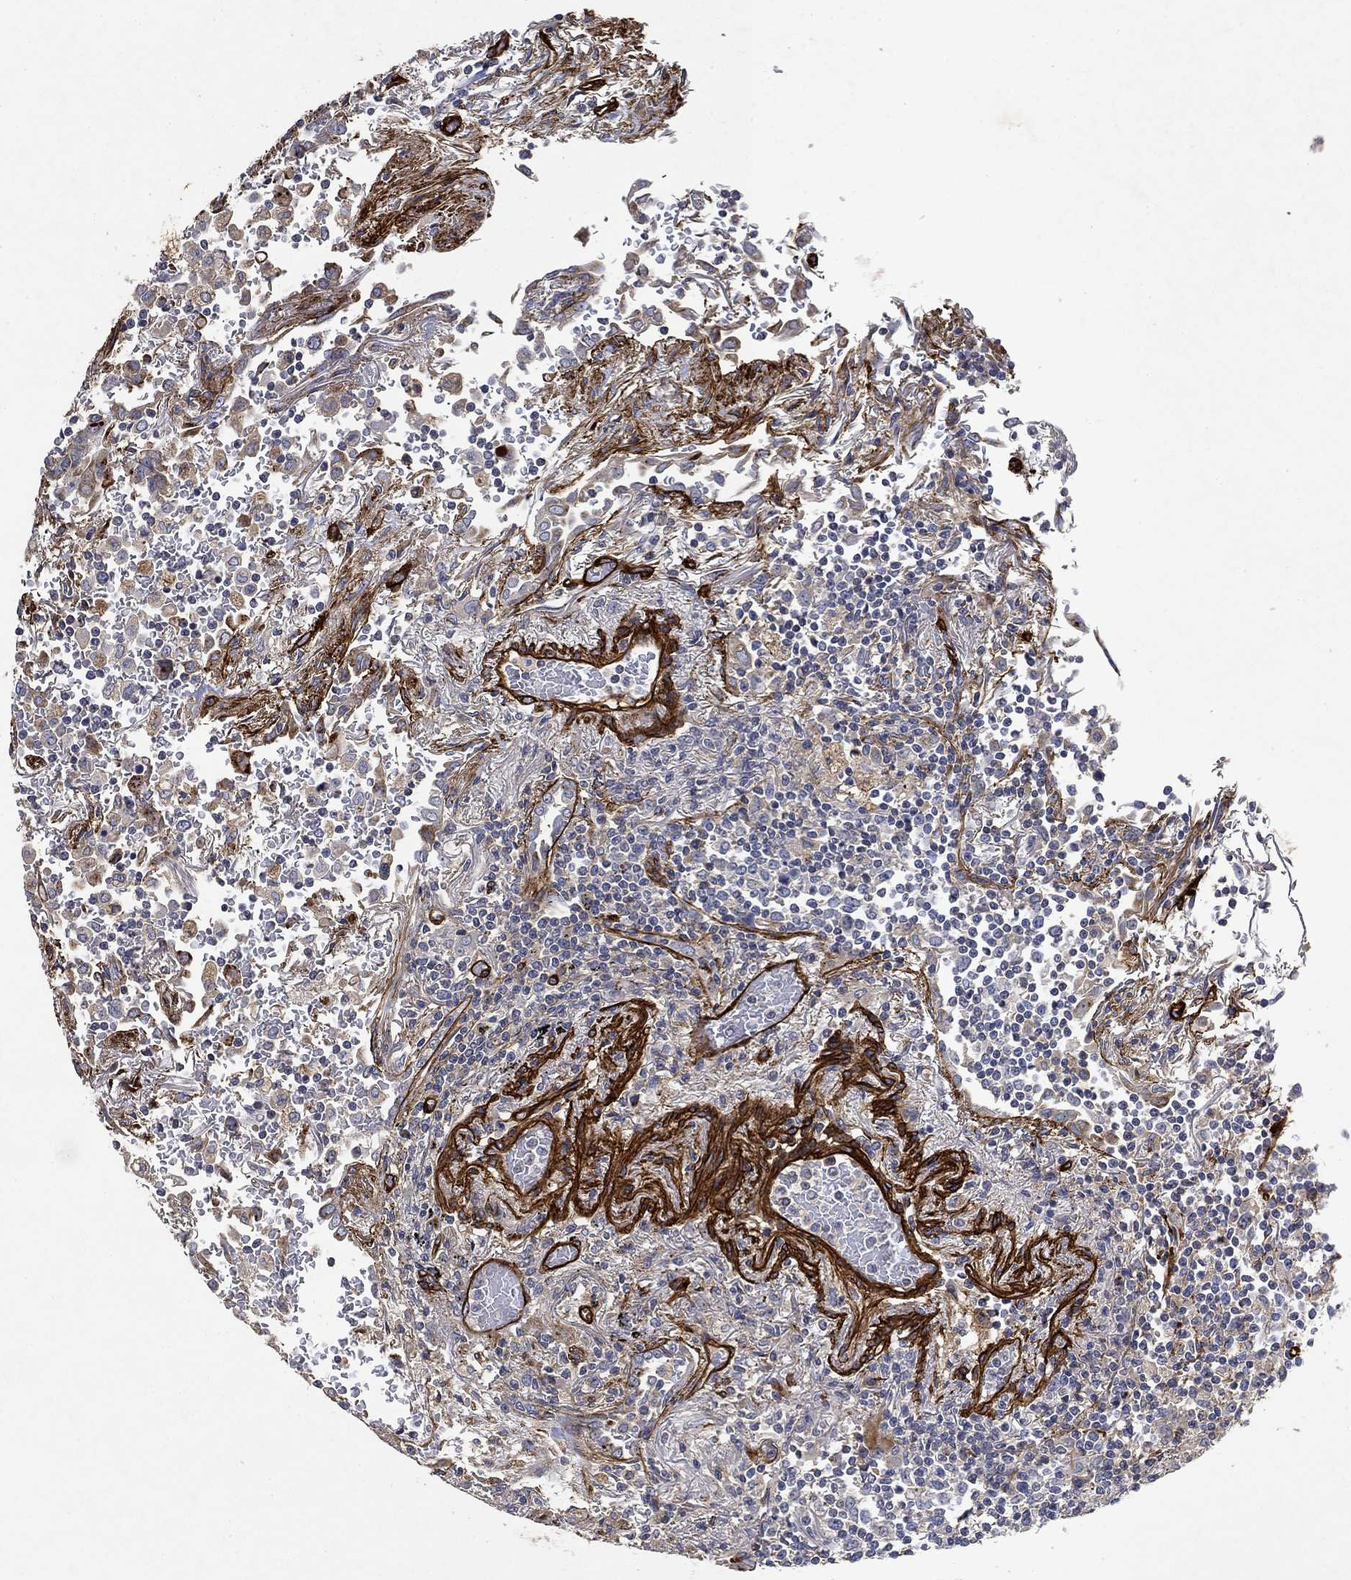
{"staining": {"intensity": "negative", "quantity": "none", "location": "none"}, "tissue": "lymphoma", "cell_type": "Tumor cells", "image_type": "cancer", "snomed": [{"axis": "morphology", "description": "Malignant lymphoma, non-Hodgkin's type, High grade"}, {"axis": "topography", "description": "Lung"}], "caption": "Human high-grade malignant lymphoma, non-Hodgkin's type stained for a protein using IHC shows no positivity in tumor cells.", "gene": "COL4A2", "patient": {"sex": "male", "age": 79}}